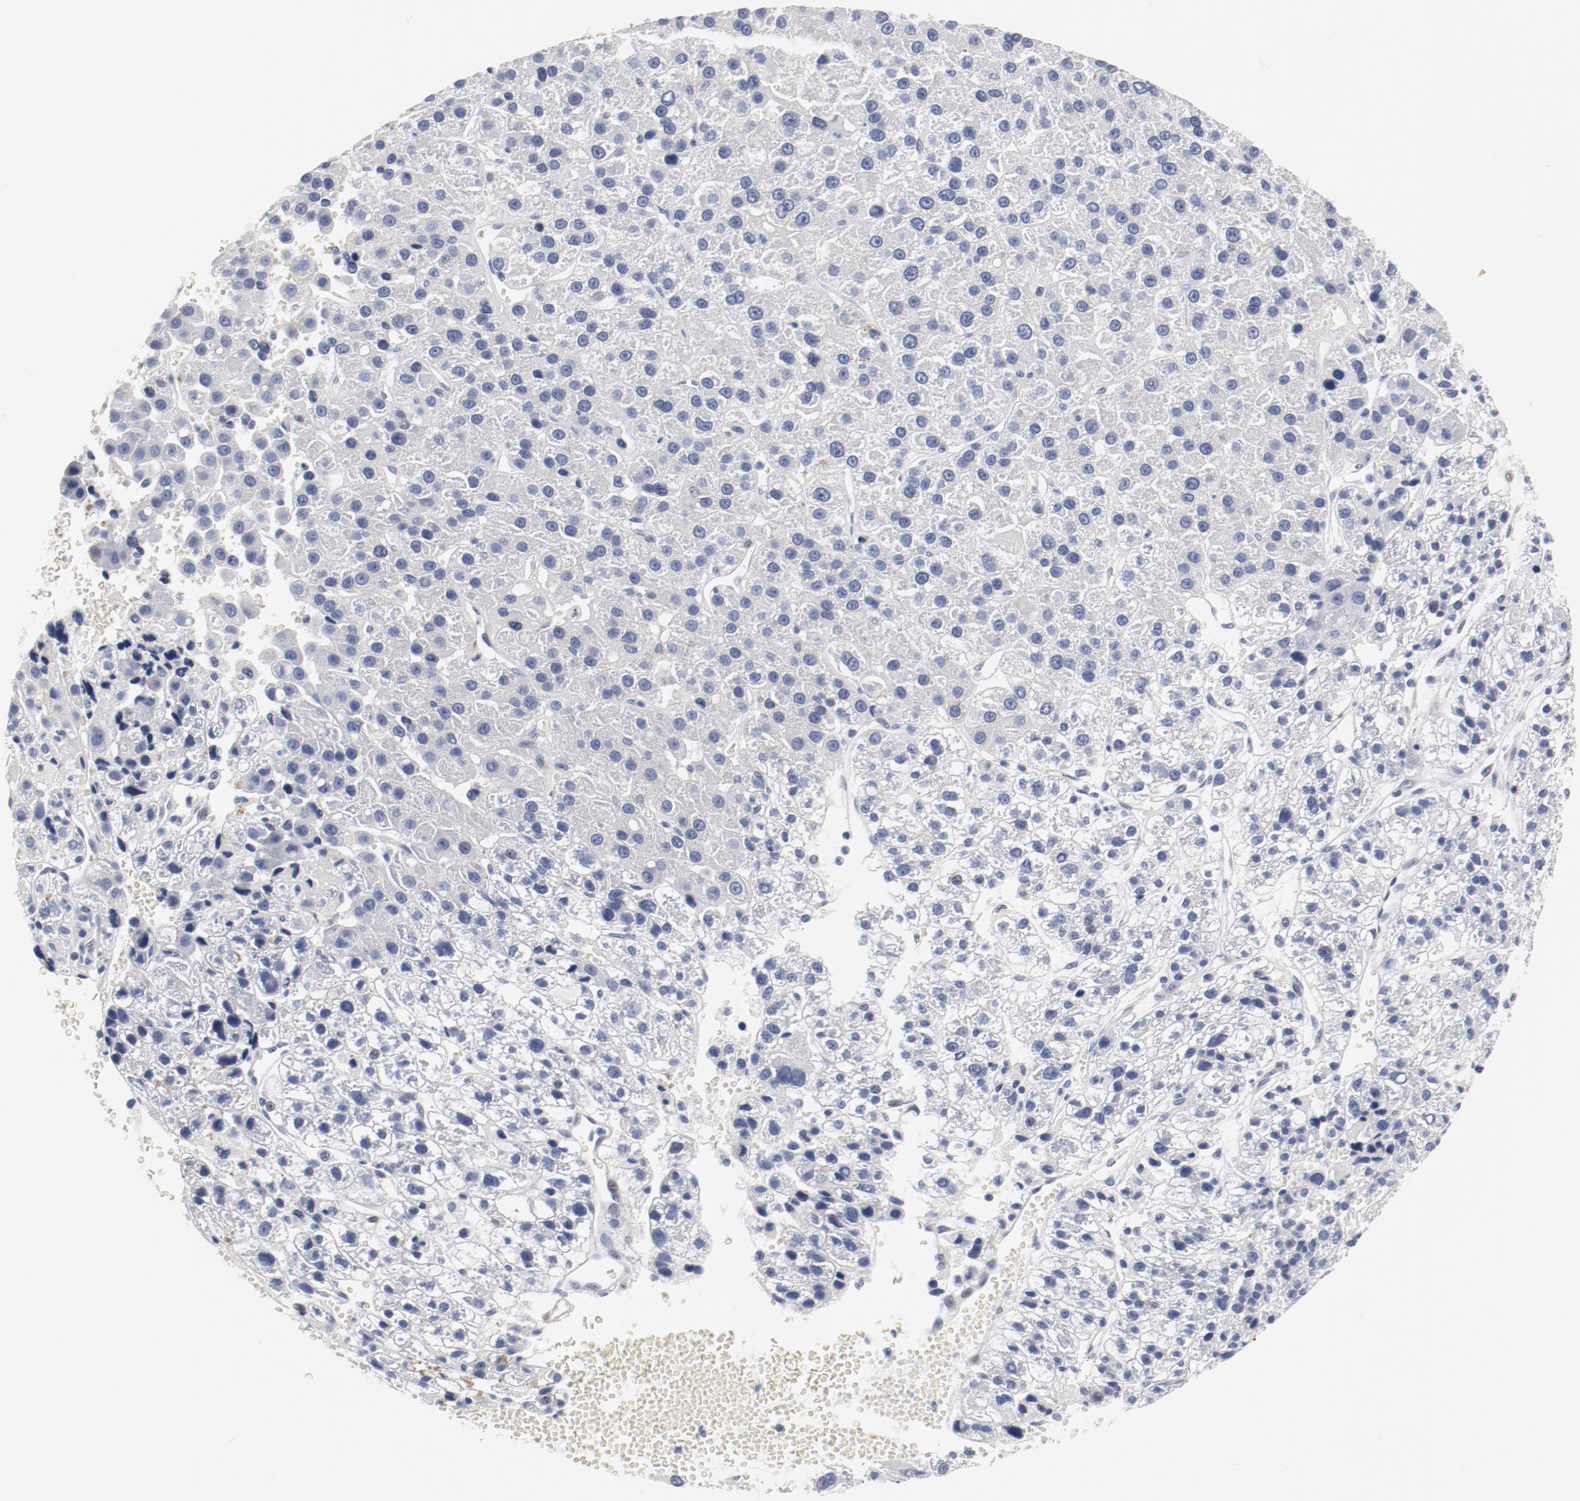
{"staining": {"intensity": "negative", "quantity": "none", "location": "none"}, "tissue": "liver cancer", "cell_type": "Tumor cells", "image_type": "cancer", "snomed": [{"axis": "morphology", "description": "Carcinoma, Hepatocellular, NOS"}, {"axis": "topography", "description": "Liver"}], "caption": "Micrograph shows no protein expression in tumor cells of liver hepatocellular carcinoma tissue.", "gene": "GPR143", "patient": {"sex": "female", "age": 85}}